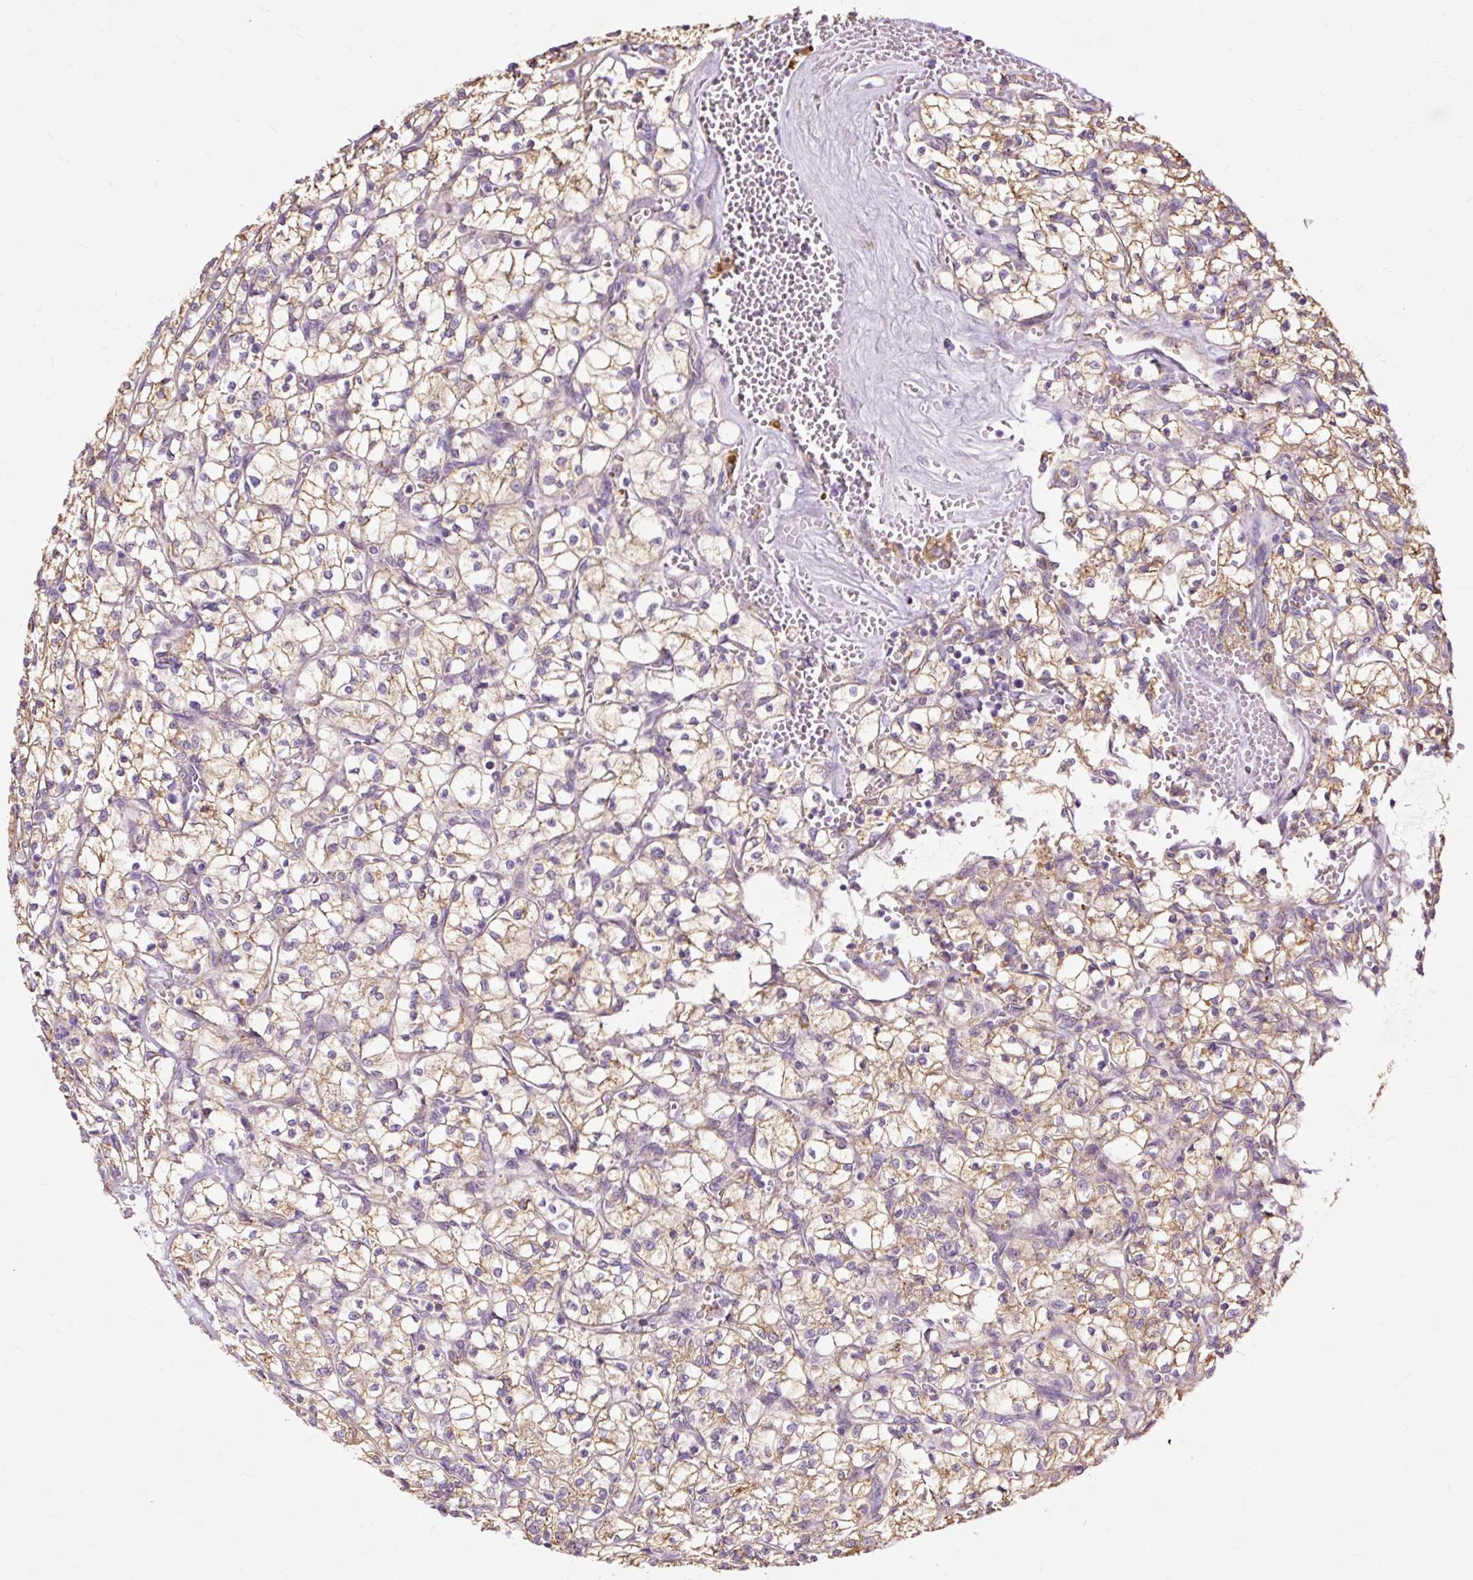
{"staining": {"intensity": "weak", "quantity": ">75%", "location": "cytoplasmic/membranous"}, "tissue": "renal cancer", "cell_type": "Tumor cells", "image_type": "cancer", "snomed": [{"axis": "morphology", "description": "Adenocarcinoma, NOS"}, {"axis": "topography", "description": "Kidney"}], "caption": "Renal adenocarcinoma tissue demonstrates weak cytoplasmic/membranous positivity in about >75% of tumor cells, visualized by immunohistochemistry.", "gene": "PDZD2", "patient": {"sex": "female", "age": 64}}